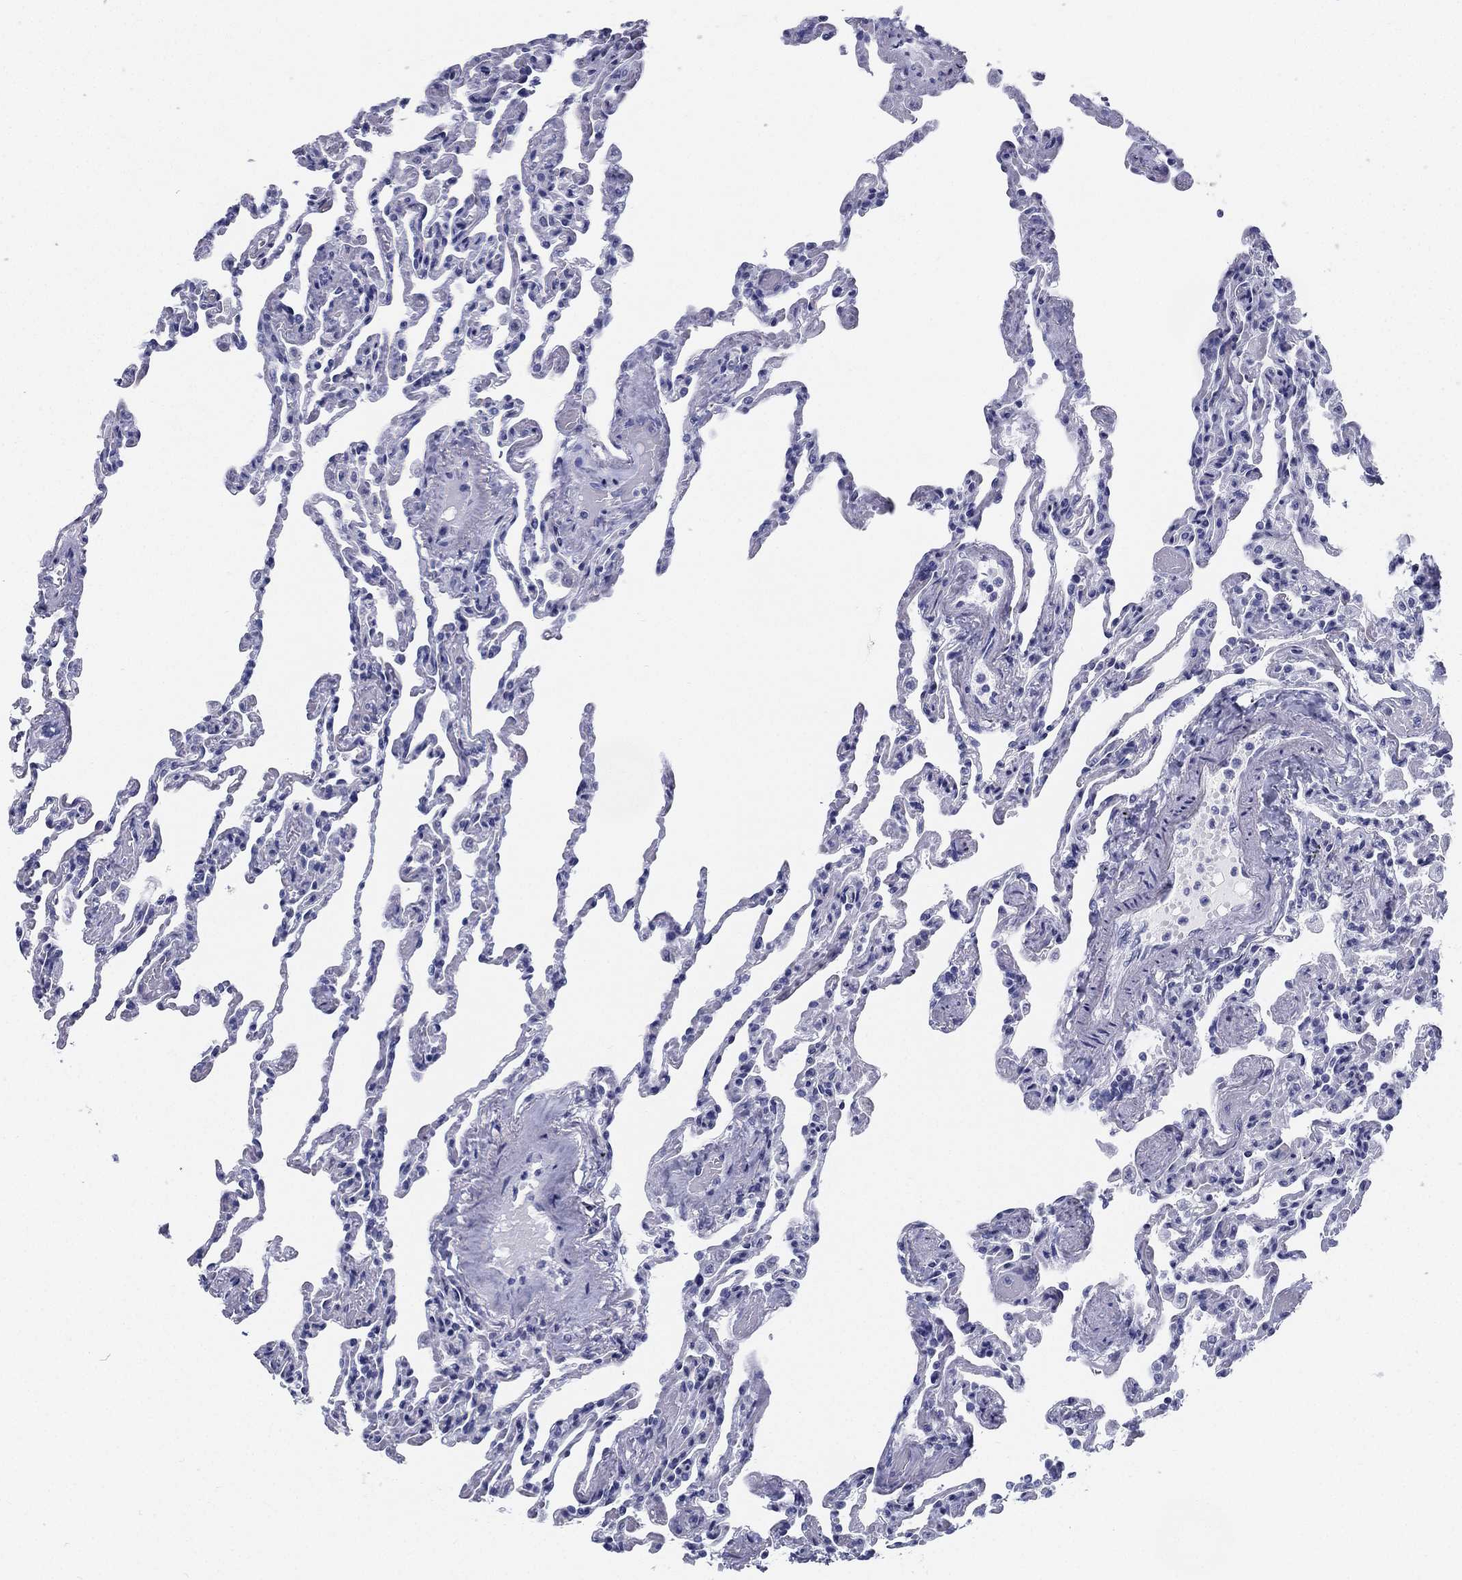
{"staining": {"intensity": "negative", "quantity": "none", "location": "none"}, "tissue": "lung", "cell_type": "Alveolar cells", "image_type": "normal", "snomed": [{"axis": "morphology", "description": "Normal tissue, NOS"}, {"axis": "topography", "description": "Lung"}], "caption": "The photomicrograph exhibits no significant positivity in alveolar cells of lung.", "gene": "ATP1B2", "patient": {"sex": "female", "age": 43}}